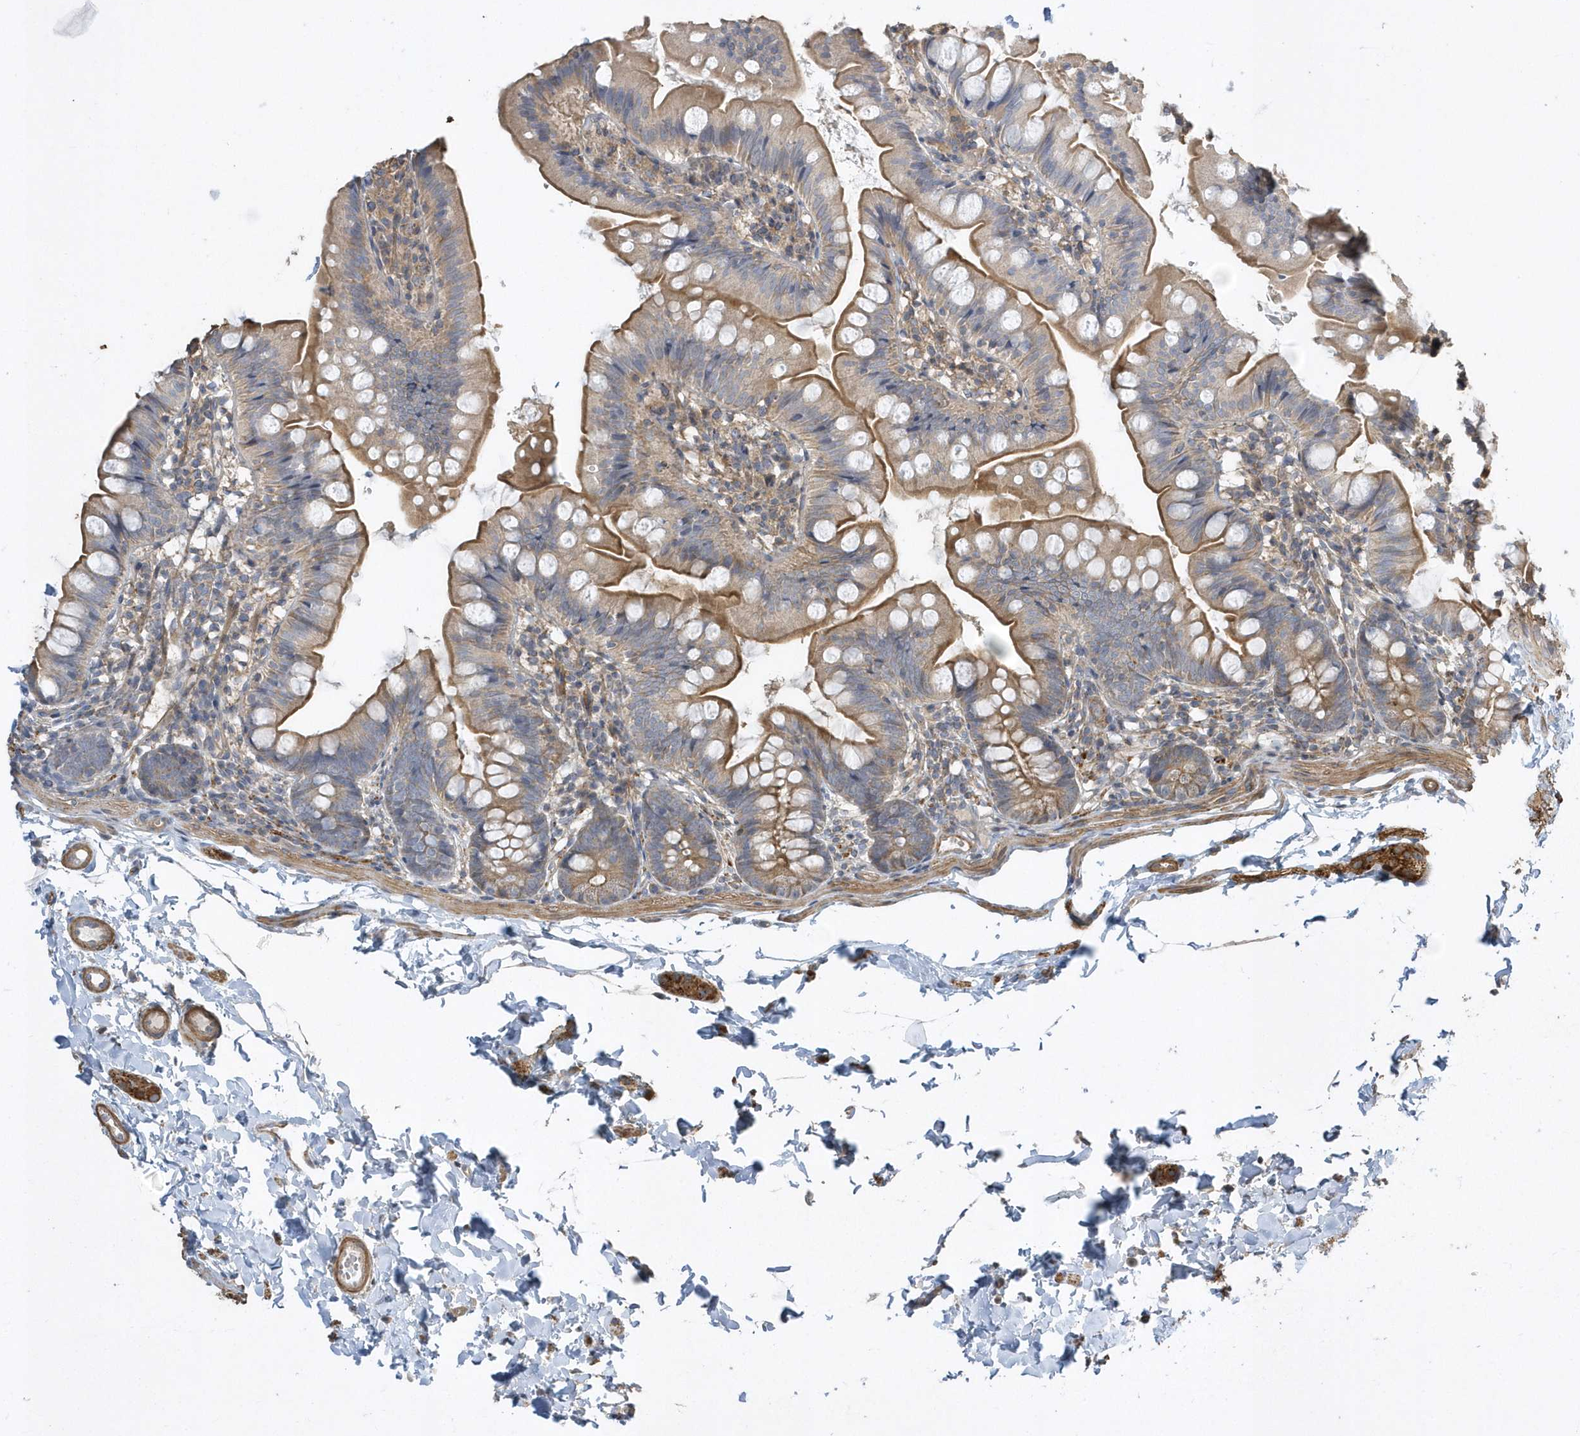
{"staining": {"intensity": "moderate", "quantity": ">75%", "location": "cytoplasmic/membranous"}, "tissue": "small intestine", "cell_type": "Glandular cells", "image_type": "normal", "snomed": [{"axis": "morphology", "description": "Normal tissue, NOS"}, {"axis": "topography", "description": "Small intestine"}], "caption": "Protein analysis of normal small intestine exhibits moderate cytoplasmic/membranous staining in approximately >75% of glandular cells.", "gene": "SENP8", "patient": {"sex": "male", "age": 7}}